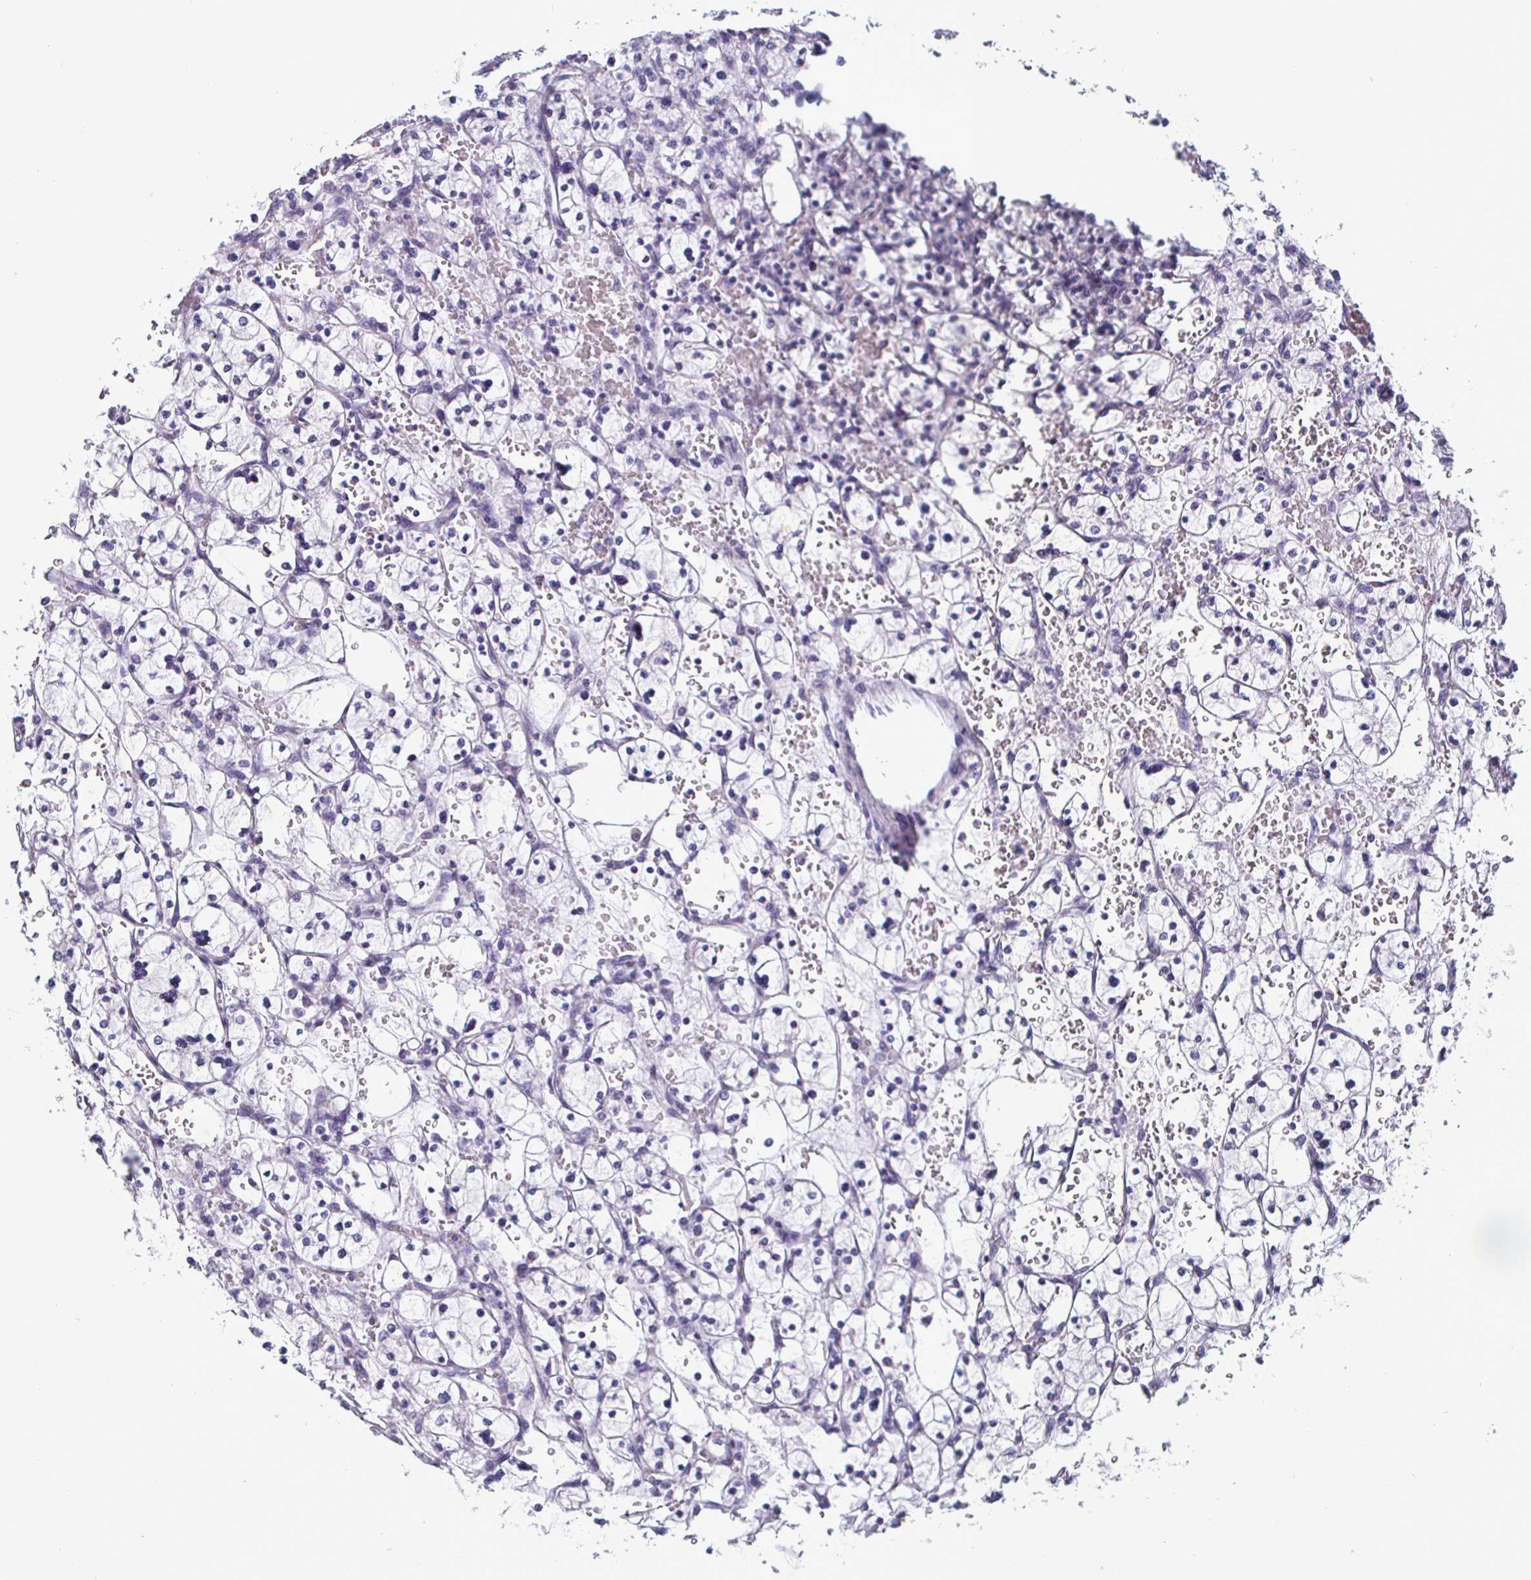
{"staining": {"intensity": "negative", "quantity": "none", "location": "none"}, "tissue": "renal cancer", "cell_type": "Tumor cells", "image_type": "cancer", "snomed": [{"axis": "morphology", "description": "Adenocarcinoma, NOS"}, {"axis": "topography", "description": "Kidney"}], "caption": "A micrograph of human renal cancer is negative for staining in tumor cells.", "gene": "ENPP1", "patient": {"sex": "female", "age": 83}}